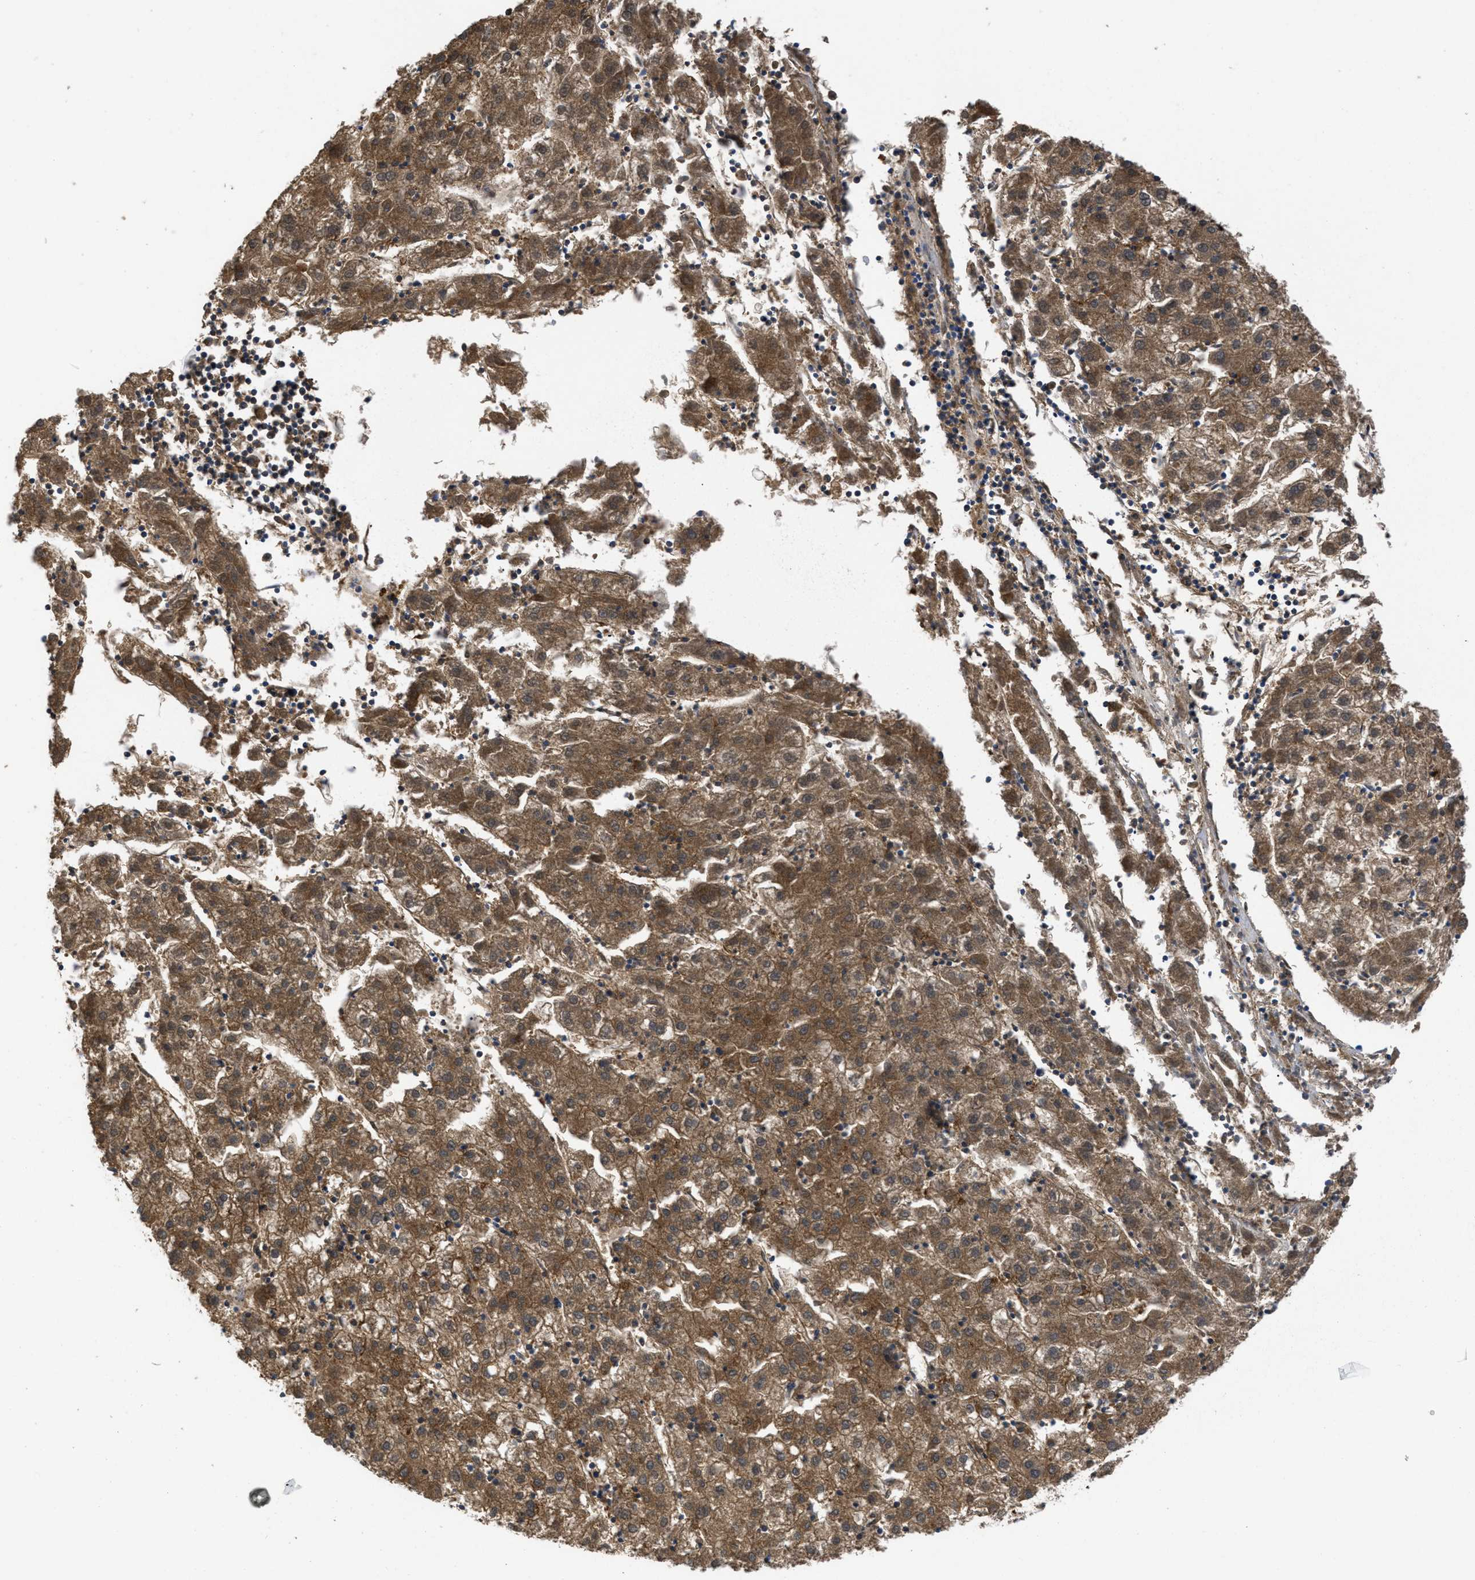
{"staining": {"intensity": "moderate", "quantity": ">75%", "location": "cytoplasmic/membranous"}, "tissue": "liver cancer", "cell_type": "Tumor cells", "image_type": "cancer", "snomed": [{"axis": "morphology", "description": "Carcinoma, Hepatocellular, NOS"}, {"axis": "topography", "description": "Liver"}], "caption": "Moderate cytoplasmic/membranous expression for a protein is seen in approximately >75% of tumor cells of liver cancer using IHC.", "gene": "SERPINA6", "patient": {"sex": "male", "age": 72}}